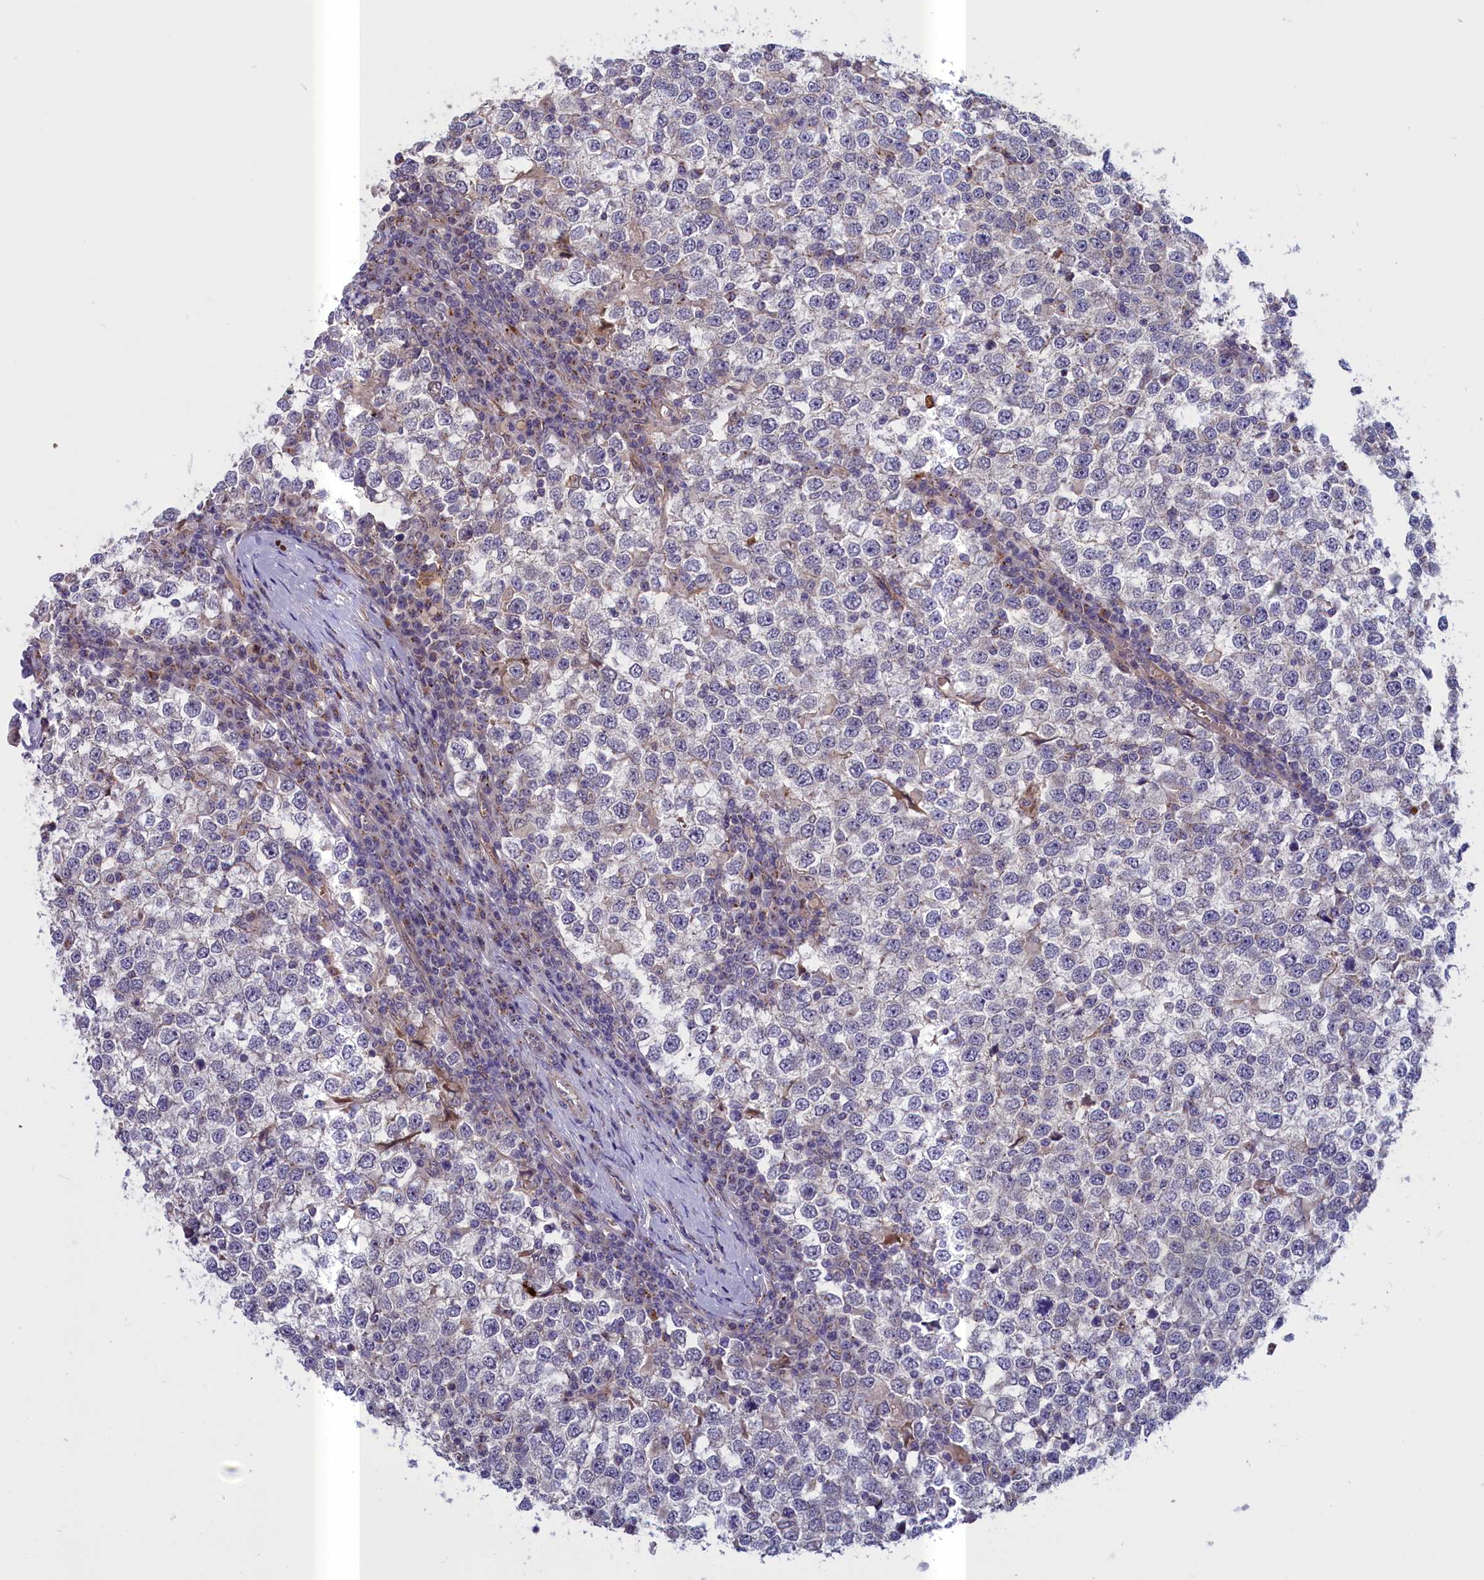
{"staining": {"intensity": "negative", "quantity": "none", "location": "none"}, "tissue": "testis cancer", "cell_type": "Tumor cells", "image_type": "cancer", "snomed": [{"axis": "morphology", "description": "Seminoma, NOS"}, {"axis": "topography", "description": "Testis"}], "caption": "Tumor cells show no significant protein positivity in testis seminoma.", "gene": "IGFALS", "patient": {"sex": "male", "age": 65}}